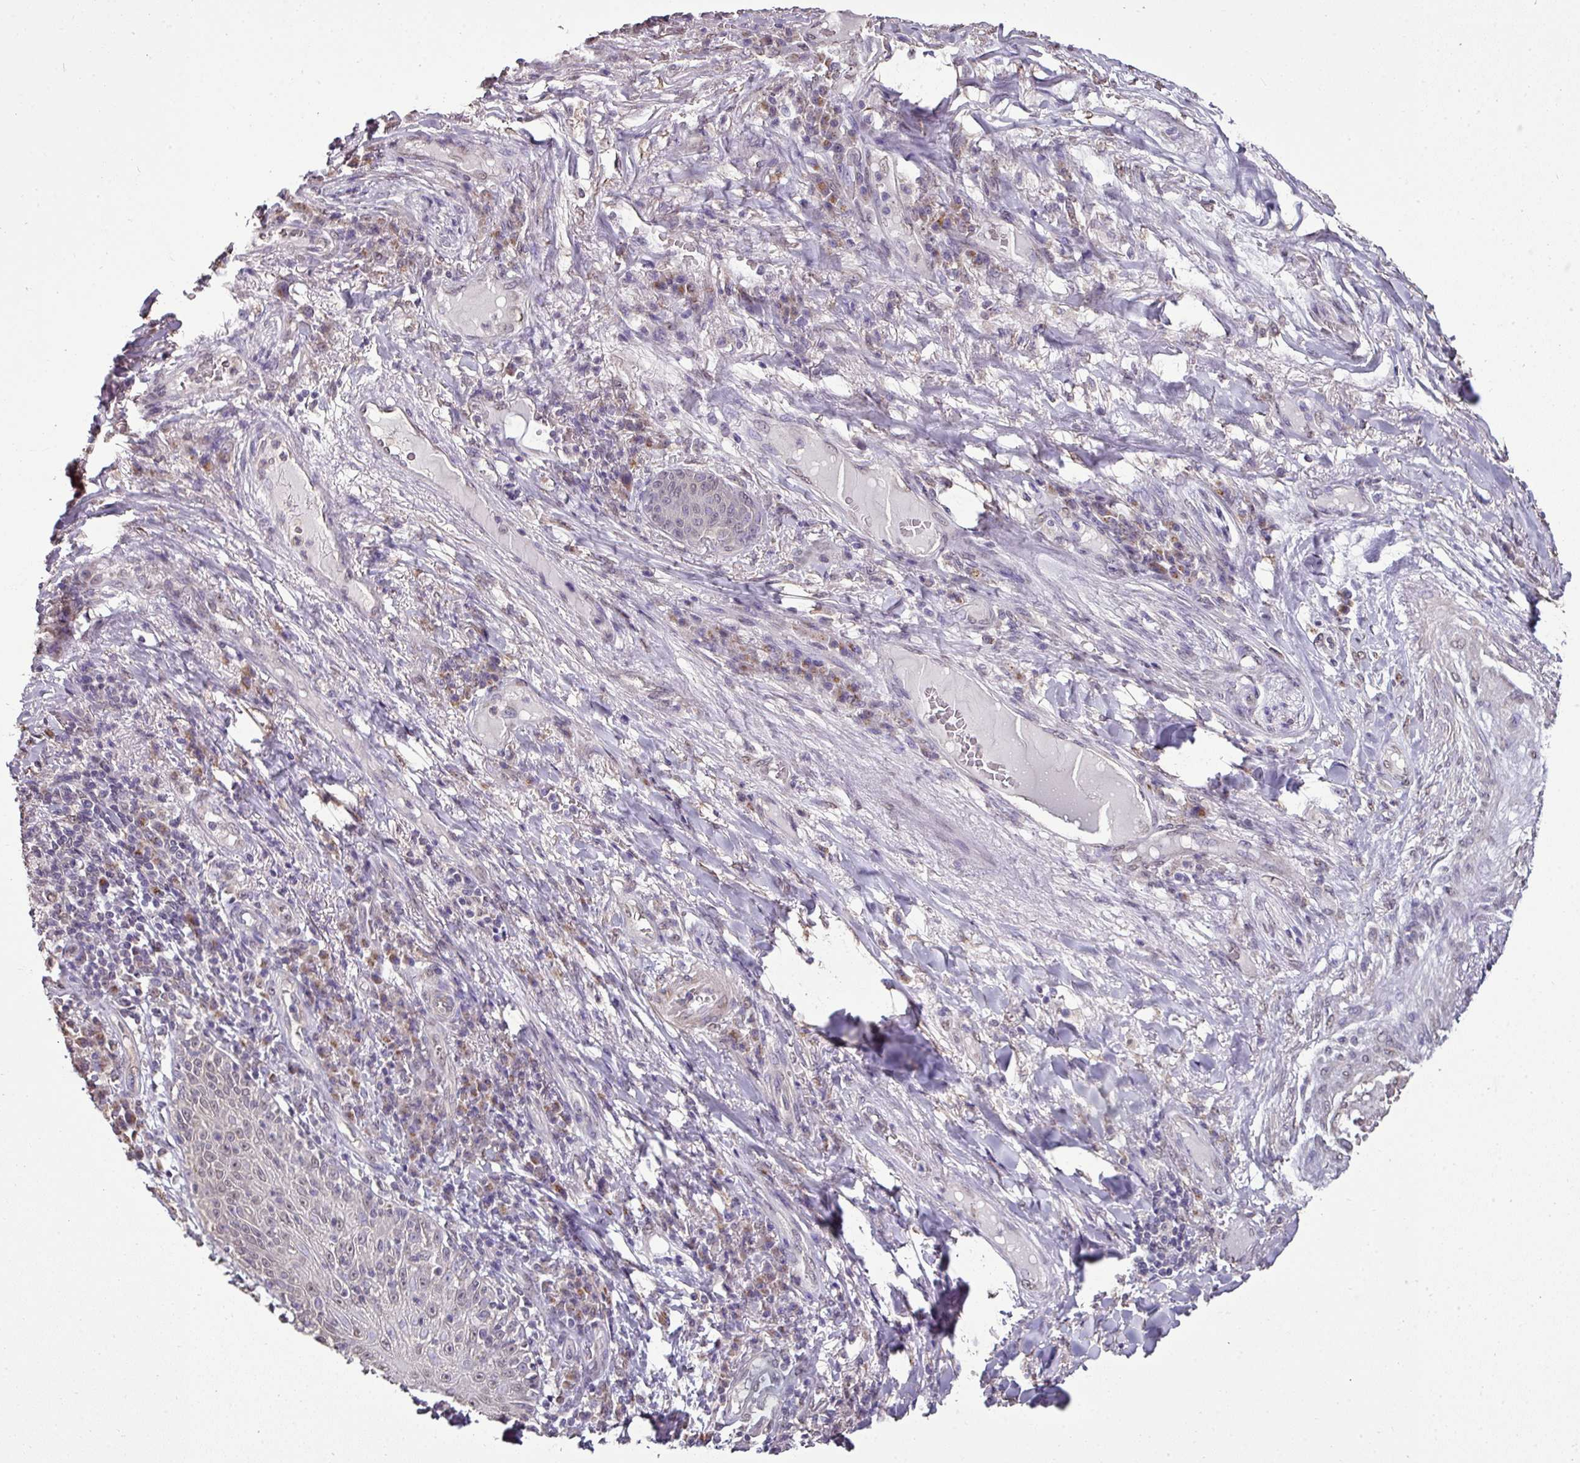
{"staining": {"intensity": "weak", "quantity": "<25%", "location": "nuclear"}, "tissue": "skin cancer", "cell_type": "Tumor cells", "image_type": "cancer", "snomed": [{"axis": "morphology", "description": "Squamous cell carcinoma, NOS"}, {"axis": "topography", "description": "Skin"}], "caption": "IHC of human skin cancer displays no positivity in tumor cells.", "gene": "JPH2", "patient": {"sex": "male", "age": 70}}